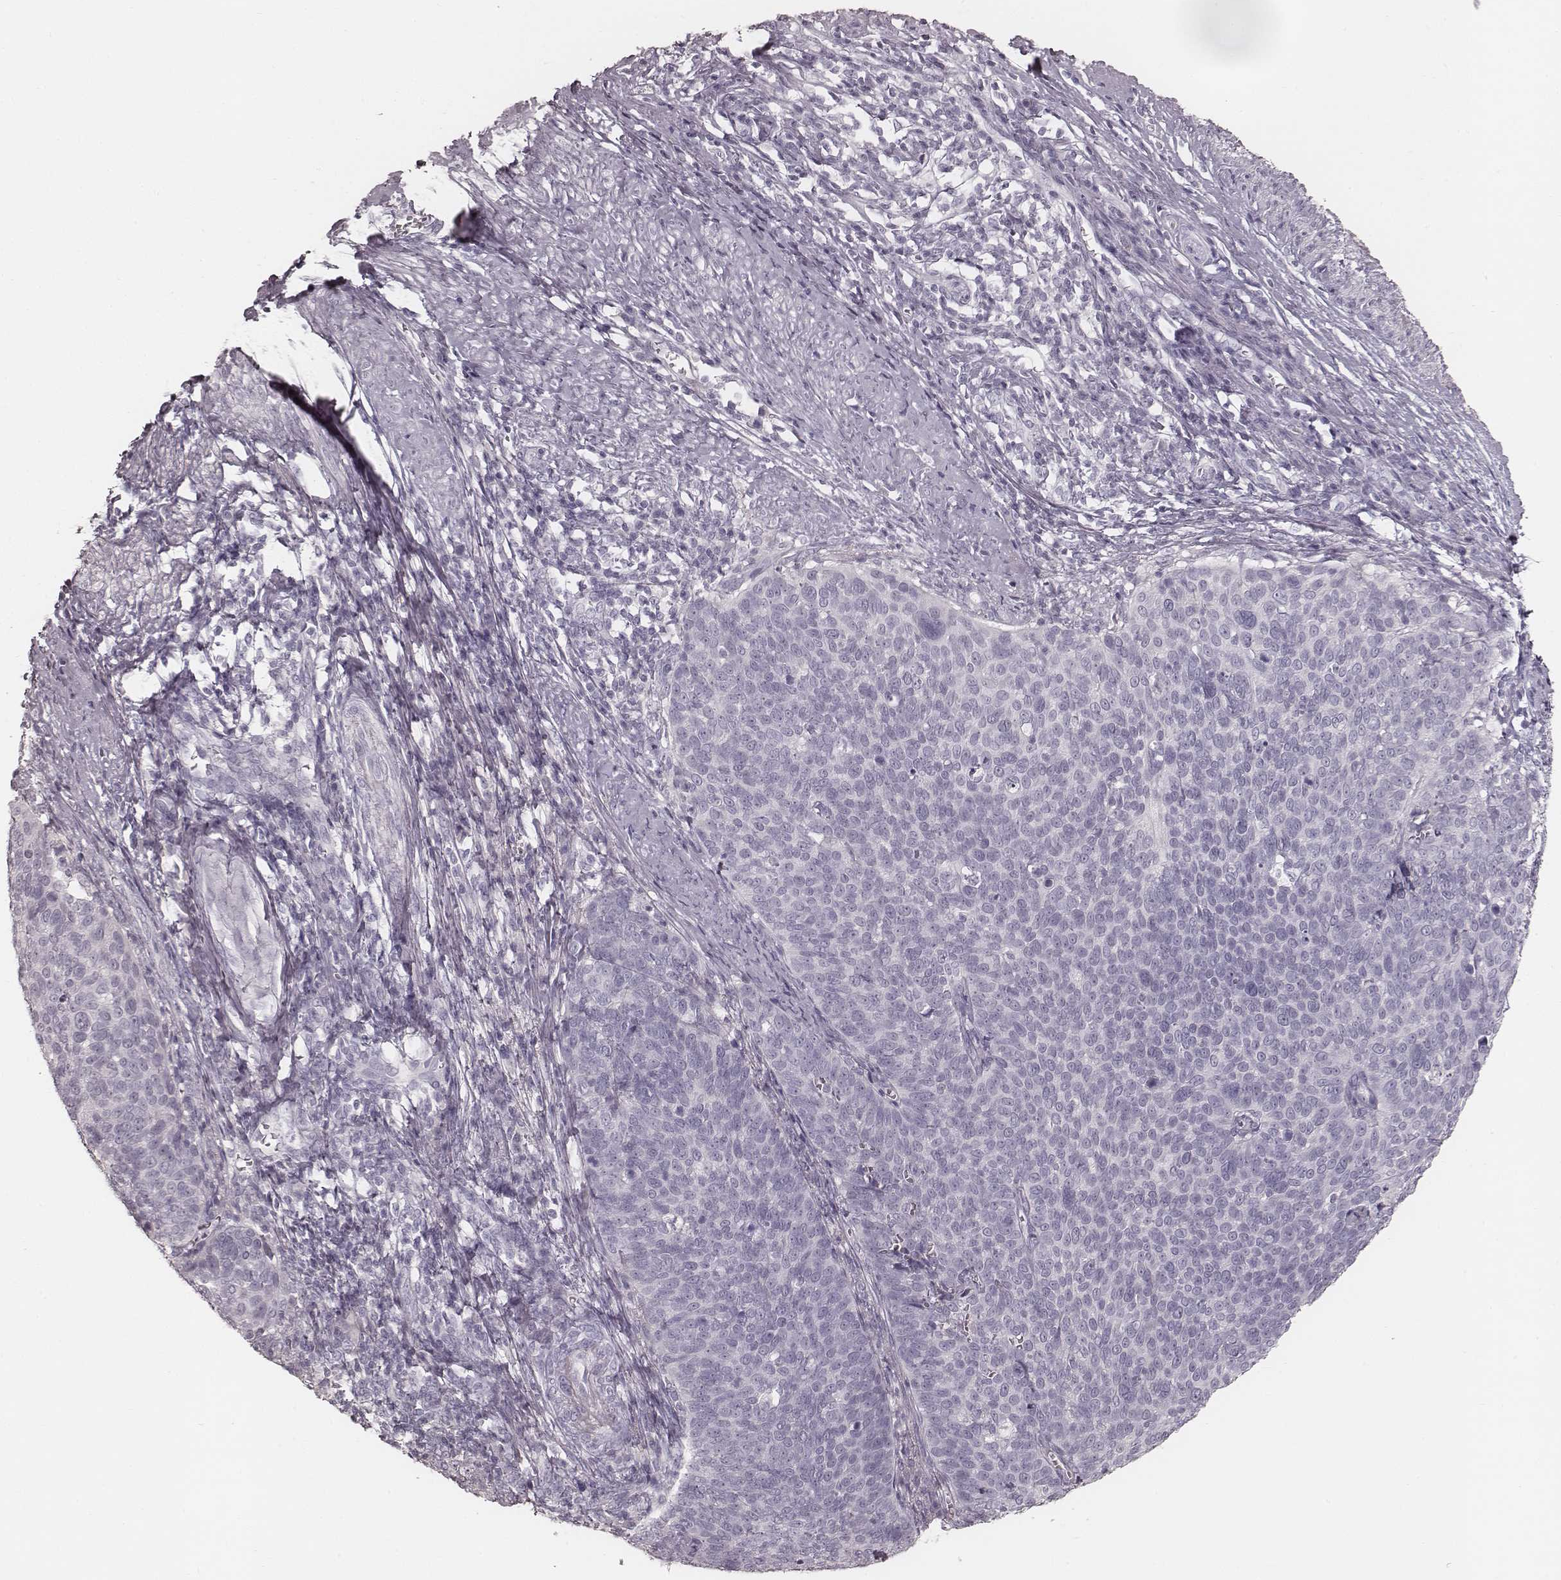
{"staining": {"intensity": "negative", "quantity": "none", "location": "none"}, "tissue": "cervical cancer", "cell_type": "Tumor cells", "image_type": "cancer", "snomed": [{"axis": "morphology", "description": "Normal tissue, NOS"}, {"axis": "morphology", "description": "Squamous cell carcinoma, NOS"}, {"axis": "topography", "description": "Cervix"}], "caption": "Histopathology image shows no protein positivity in tumor cells of cervical squamous cell carcinoma tissue.", "gene": "KRT26", "patient": {"sex": "female", "age": 39}}